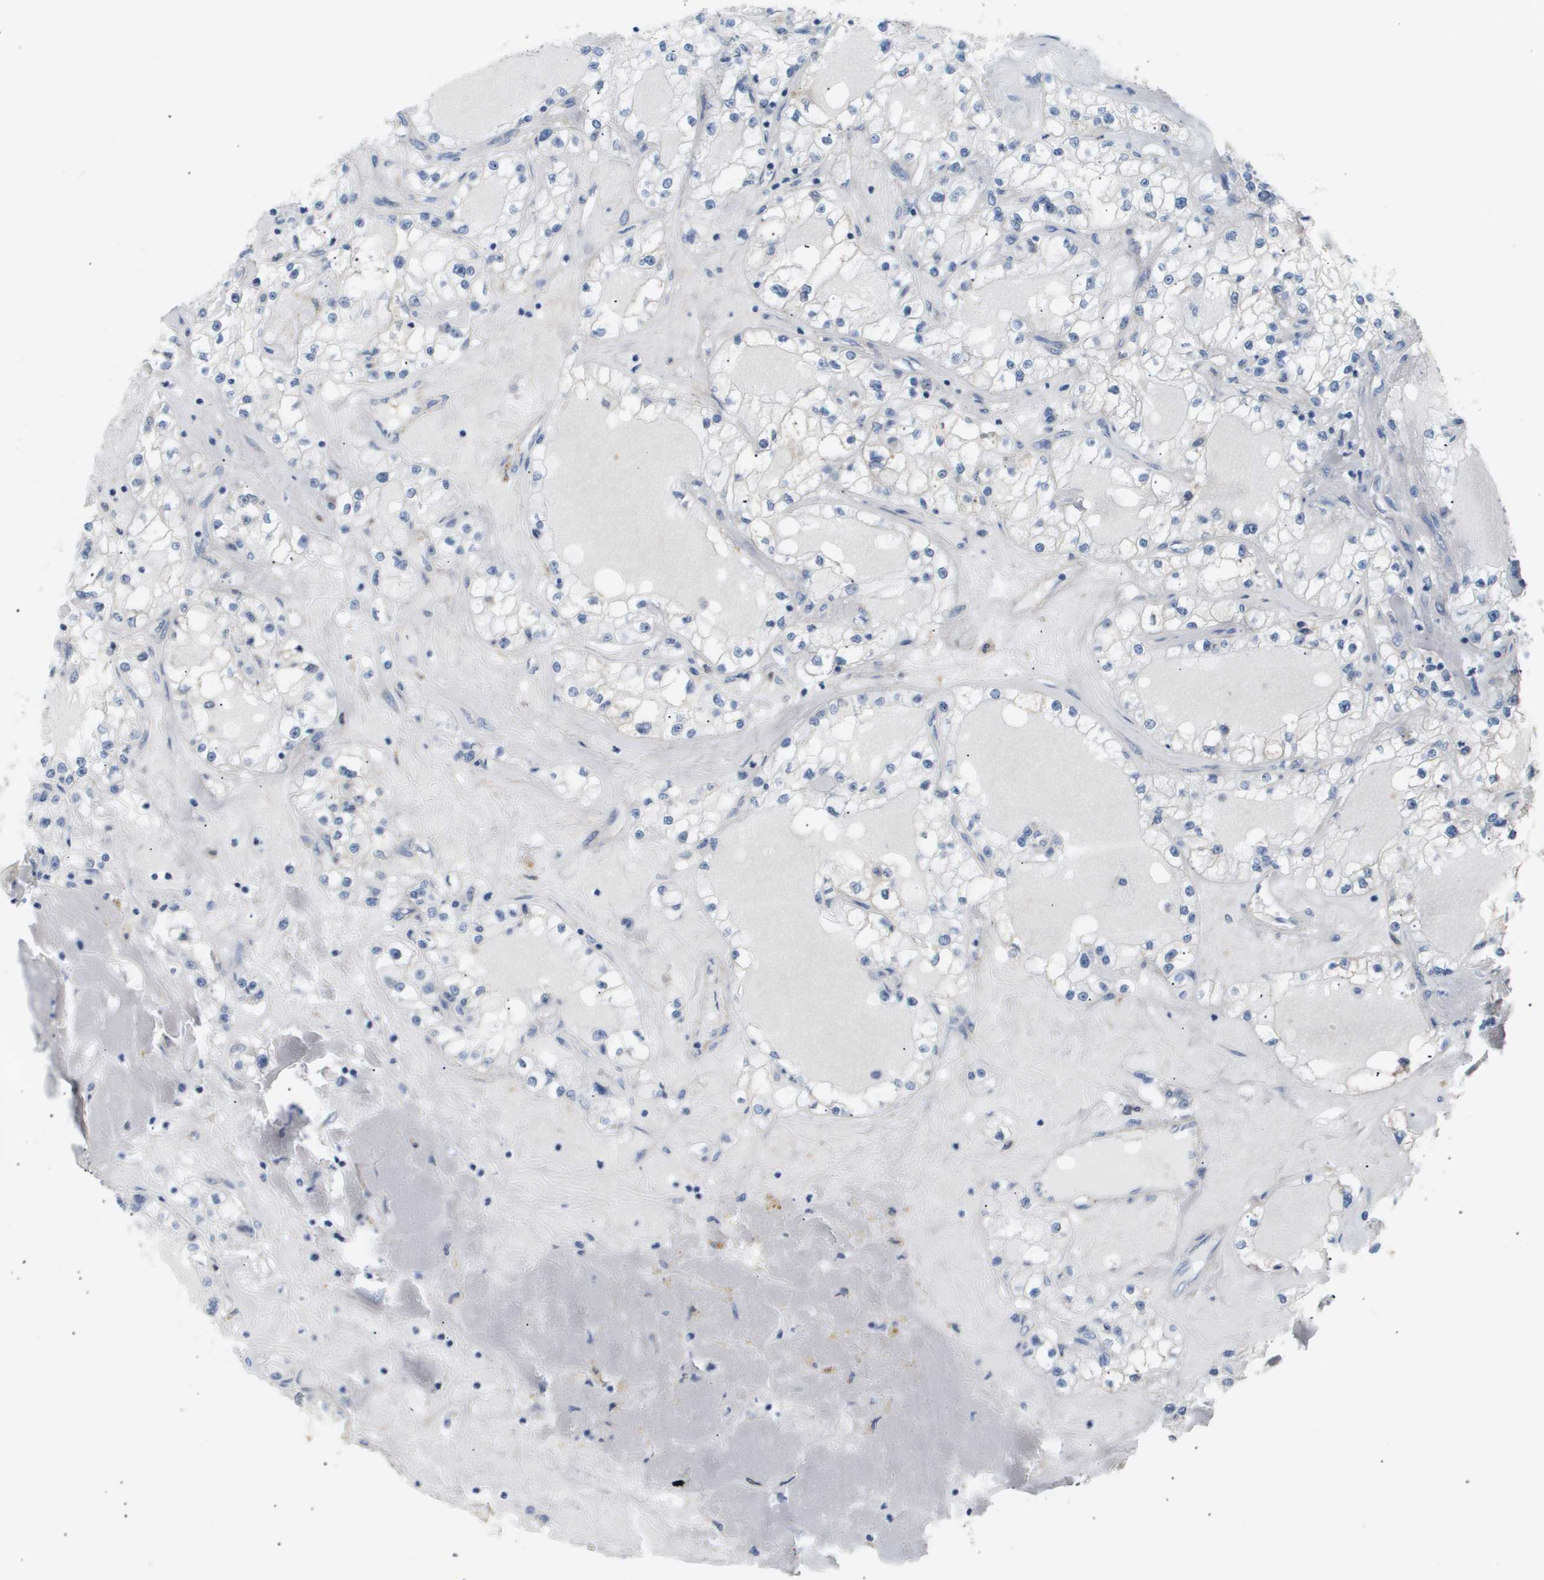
{"staining": {"intensity": "negative", "quantity": "none", "location": "none"}, "tissue": "renal cancer", "cell_type": "Tumor cells", "image_type": "cancer", "snomed": [{"axis": "morphology", "description": "Adenocarcinoma, NOS"}, {"axis": "topography", "description": "Kidney"}], "caption": "A high-resolution photomicrograph shows immunohistochemistry (IHC) staining of renal cancer (adenocarcinoma), which exhibits no significant staining in tumor cells. Nuclei are stained in blue.", "gene": "AKR1A1", "patient": {"sex": "male", "age": 56}}